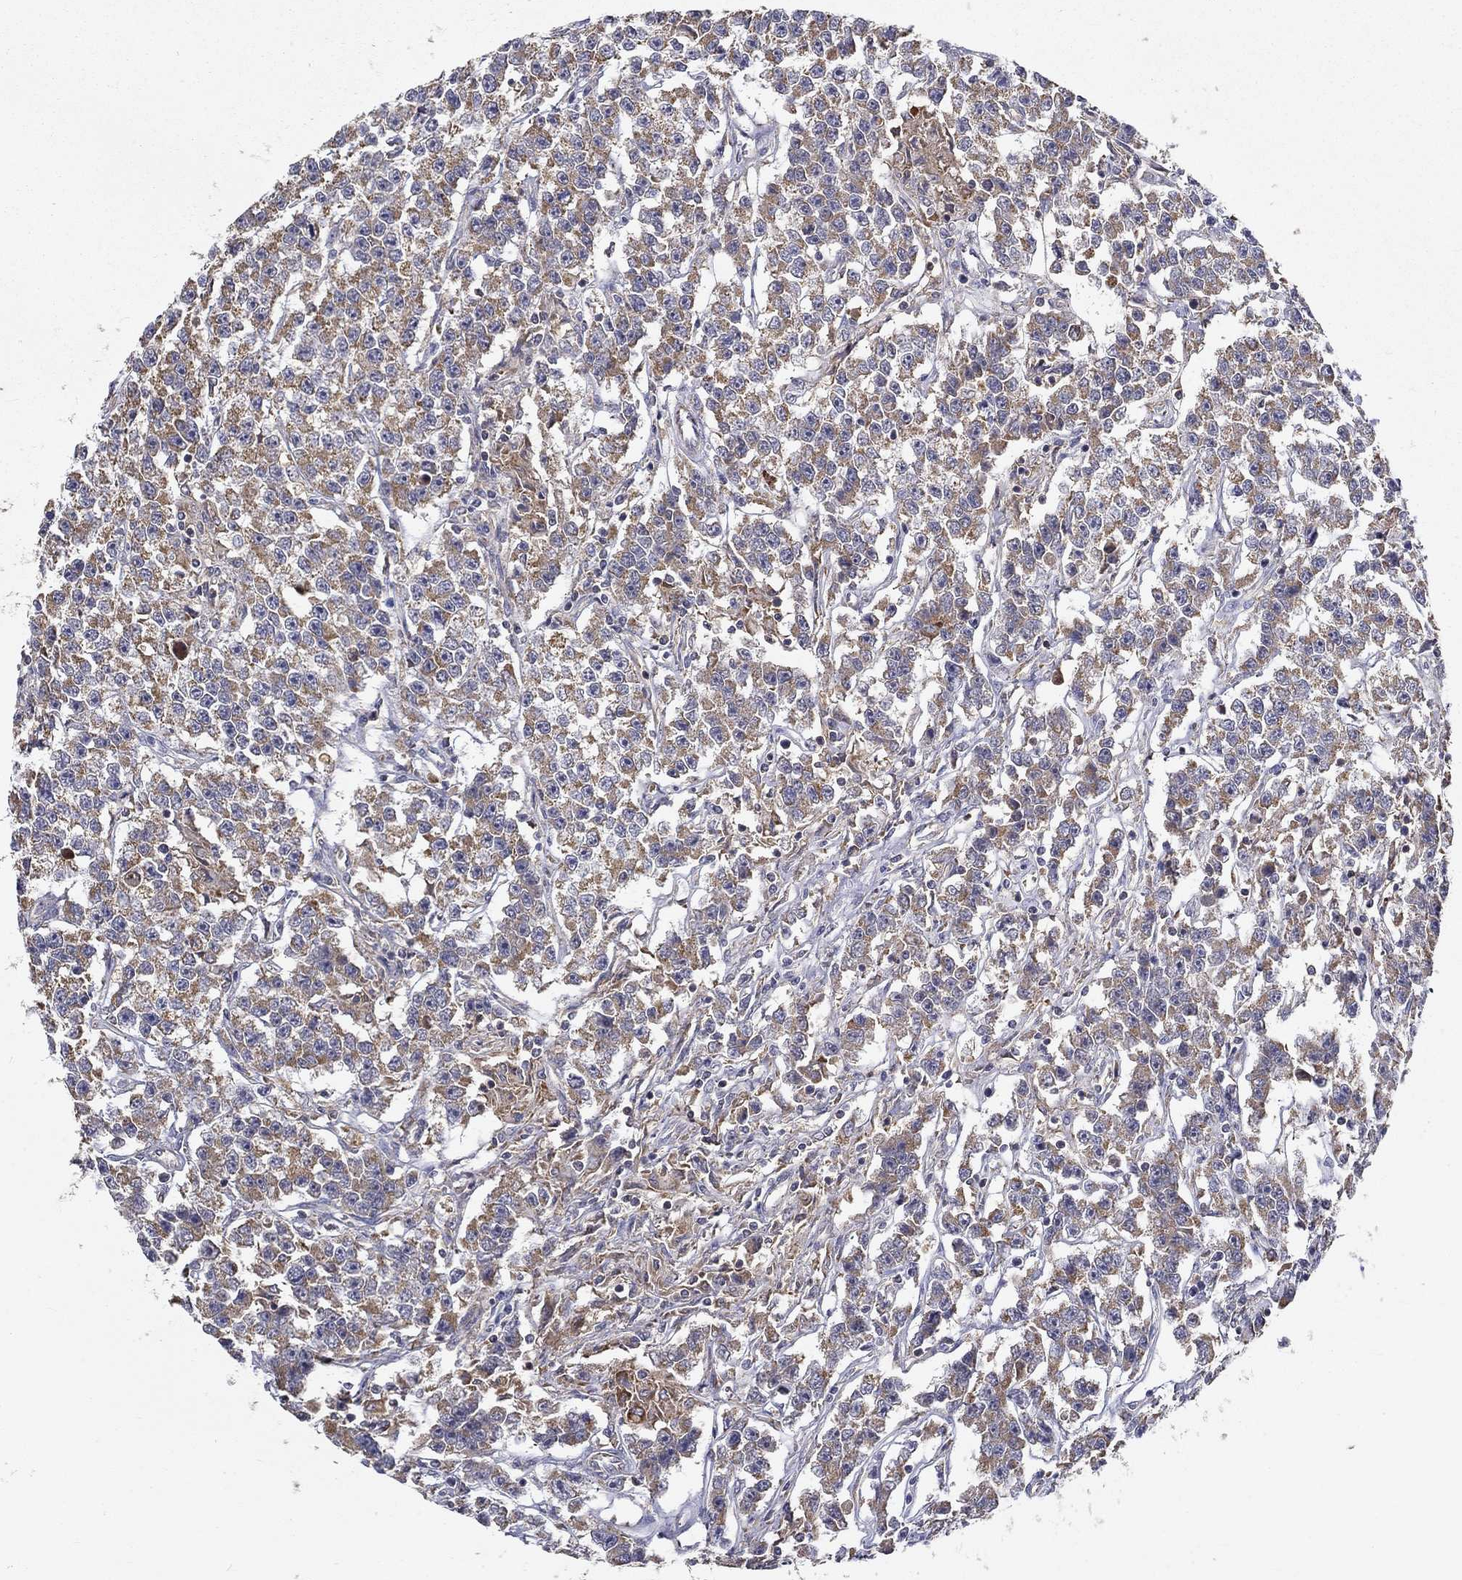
{"staining": {"intensity": "weak", "quantity": "25%-75%", "location": "cytoplasmic/membranous"}, "tissue": "testis cancer", "cell_type": "Tumor cells", "image_type": "cancer", "snomed": [{"axis": "morphology", "description": "Seminoma, NOS"}, {"axis": "topography", "description": "Testis"}], "caption": "A high-resolution histopathology image shows immunohistochemistry staining of testis cancer (seminoma), which exhibits weak cytoplasmic/membranous expression in about 25%-75% of tumor cells. The staining is performed using DAB brown chromogen to label protein expression. The nuclei are counter-stained blue using hematoxylin.", "gene": "ALDH4A1", "patient": {"sex": "male", "age": 59}}